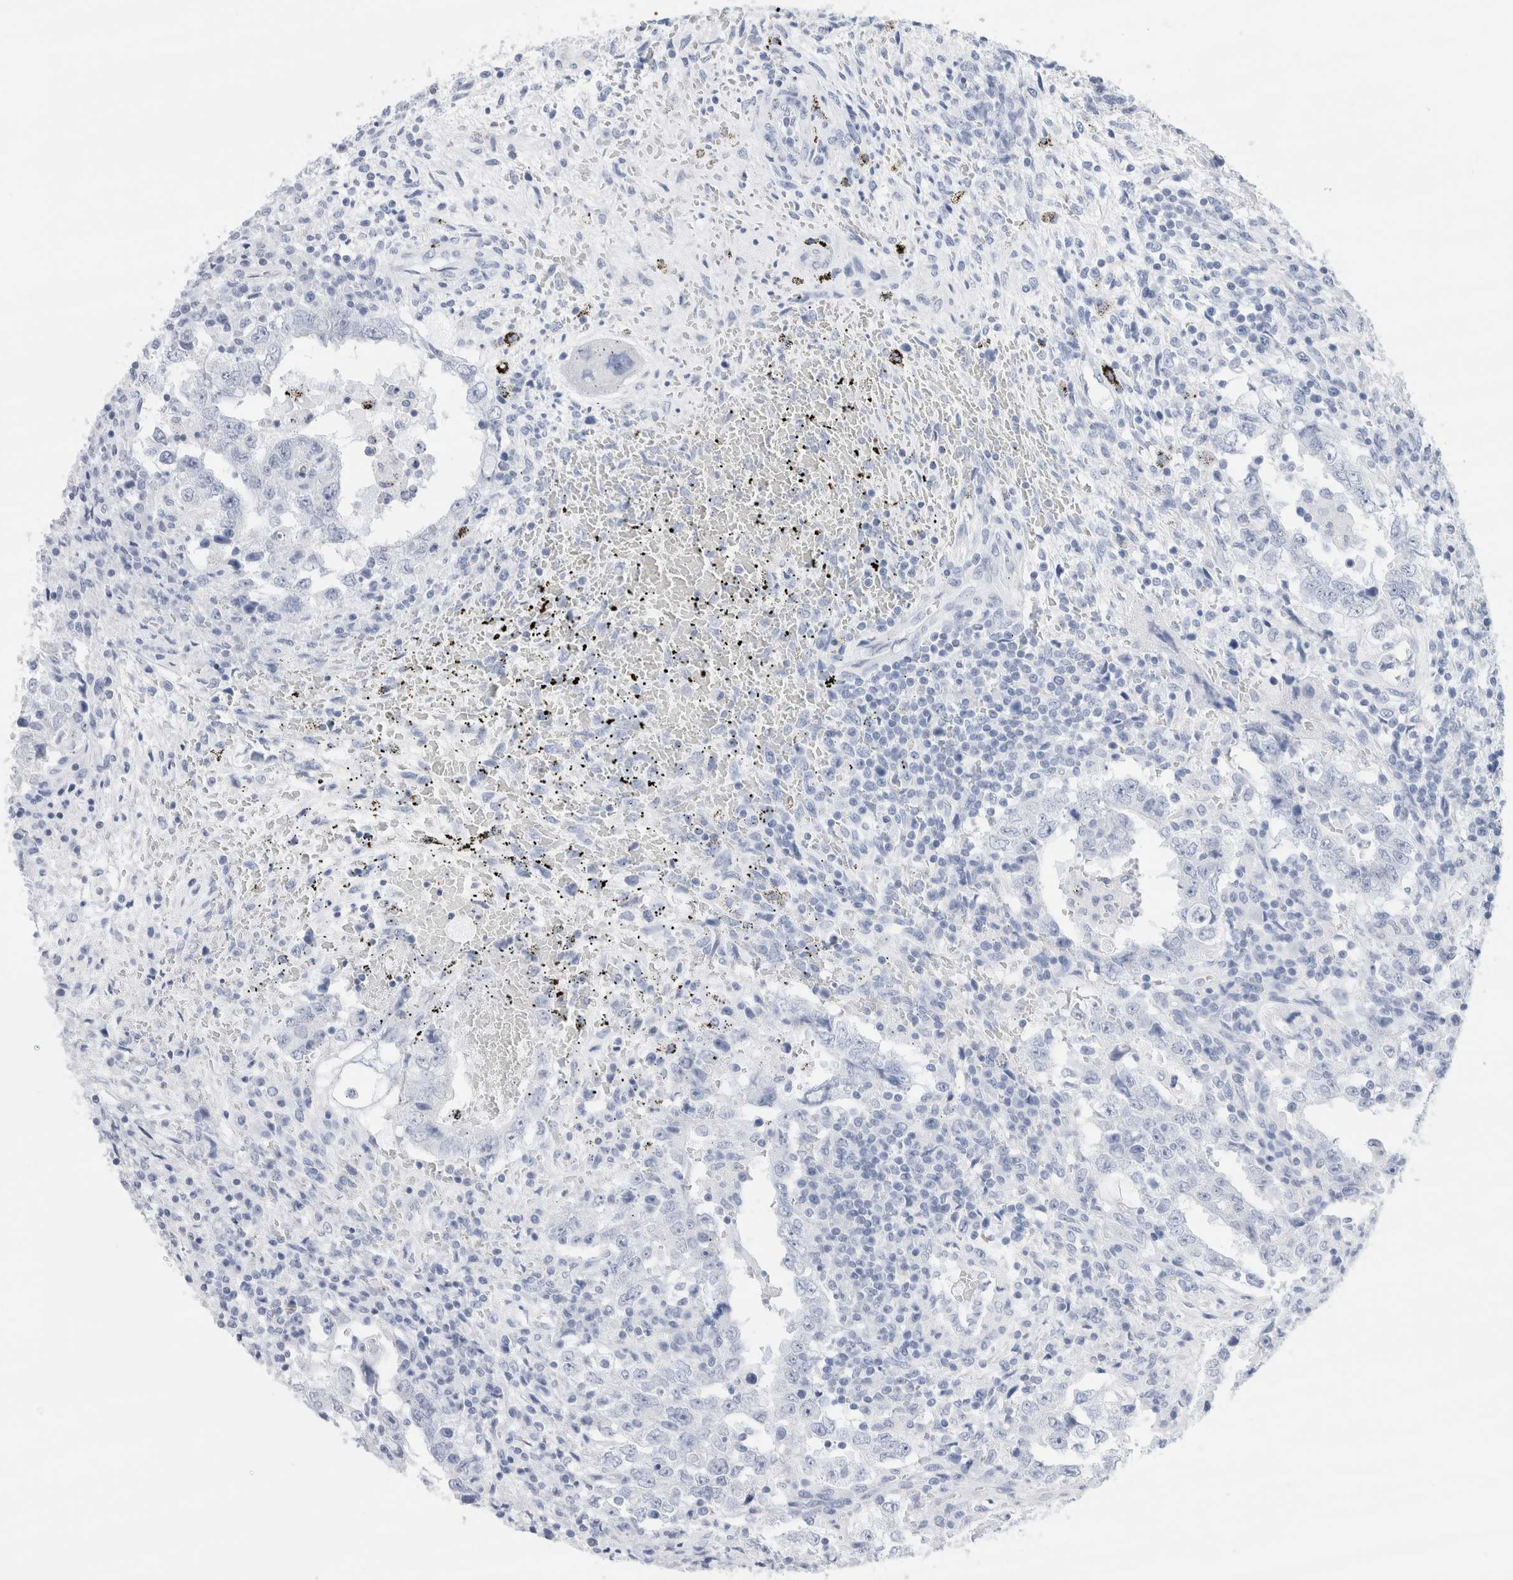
{"staining": {"intensity": "negative", "quantity": "none", "location": "none"}, "tissue": "testis cancer", "cell_type": "Tumor cells", "image_type": "cancer", "snomed": [{"axis": "morphology", "description": "Carcinoma, Embryonal, NOS"}, {"axis": "topography", "description": "Testis"}], "caption": "This is an immunohistochemistry histopathology image of embryonal carcinoma (testis). There is no expression in tumor cells.", "gene": "ECHDC2", "patient": {"sex": "male", "age": 26}}